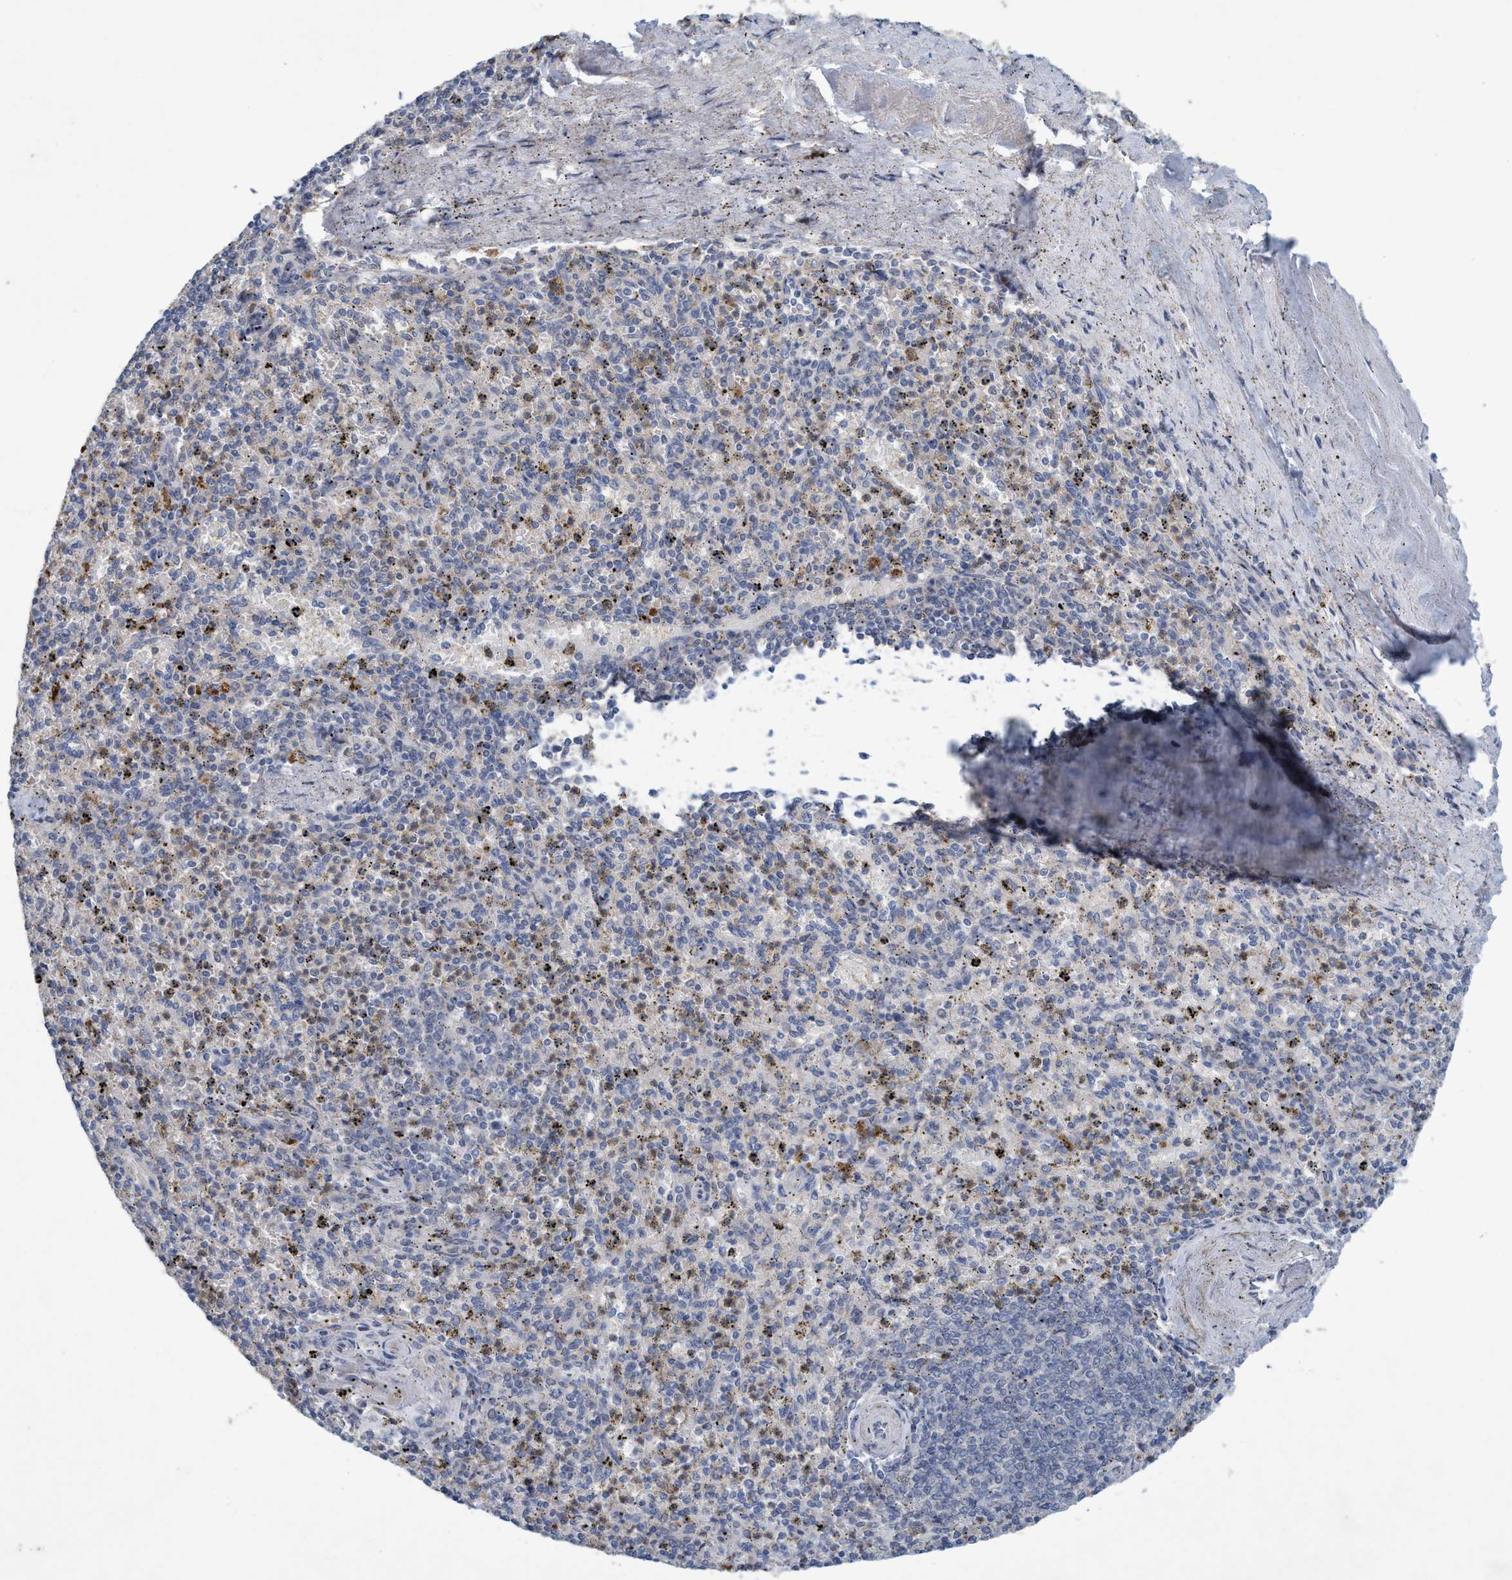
{"staining": {"intensity": "moderate", "quantity": "<25%", "location": "cytoplasmic/membranous"}, "tissue": "spleen", "cell_type": "Cells in red pulp", "image_type": "normal", "snomed": [{"axis": "morphology", "description": "Normal tissue, NOS"}, {"axis": "topography", "description": "Spleen"}], "caption": "The image reveals a brown stain indicating the presence of a protein in the cytoplasmic/membranous of cells in red pulp in spleen. (DAB IHC with brightfield microscopy, high magnification).", "gene": "RNF208", "patient": {"sex": "male", "age": 72}}